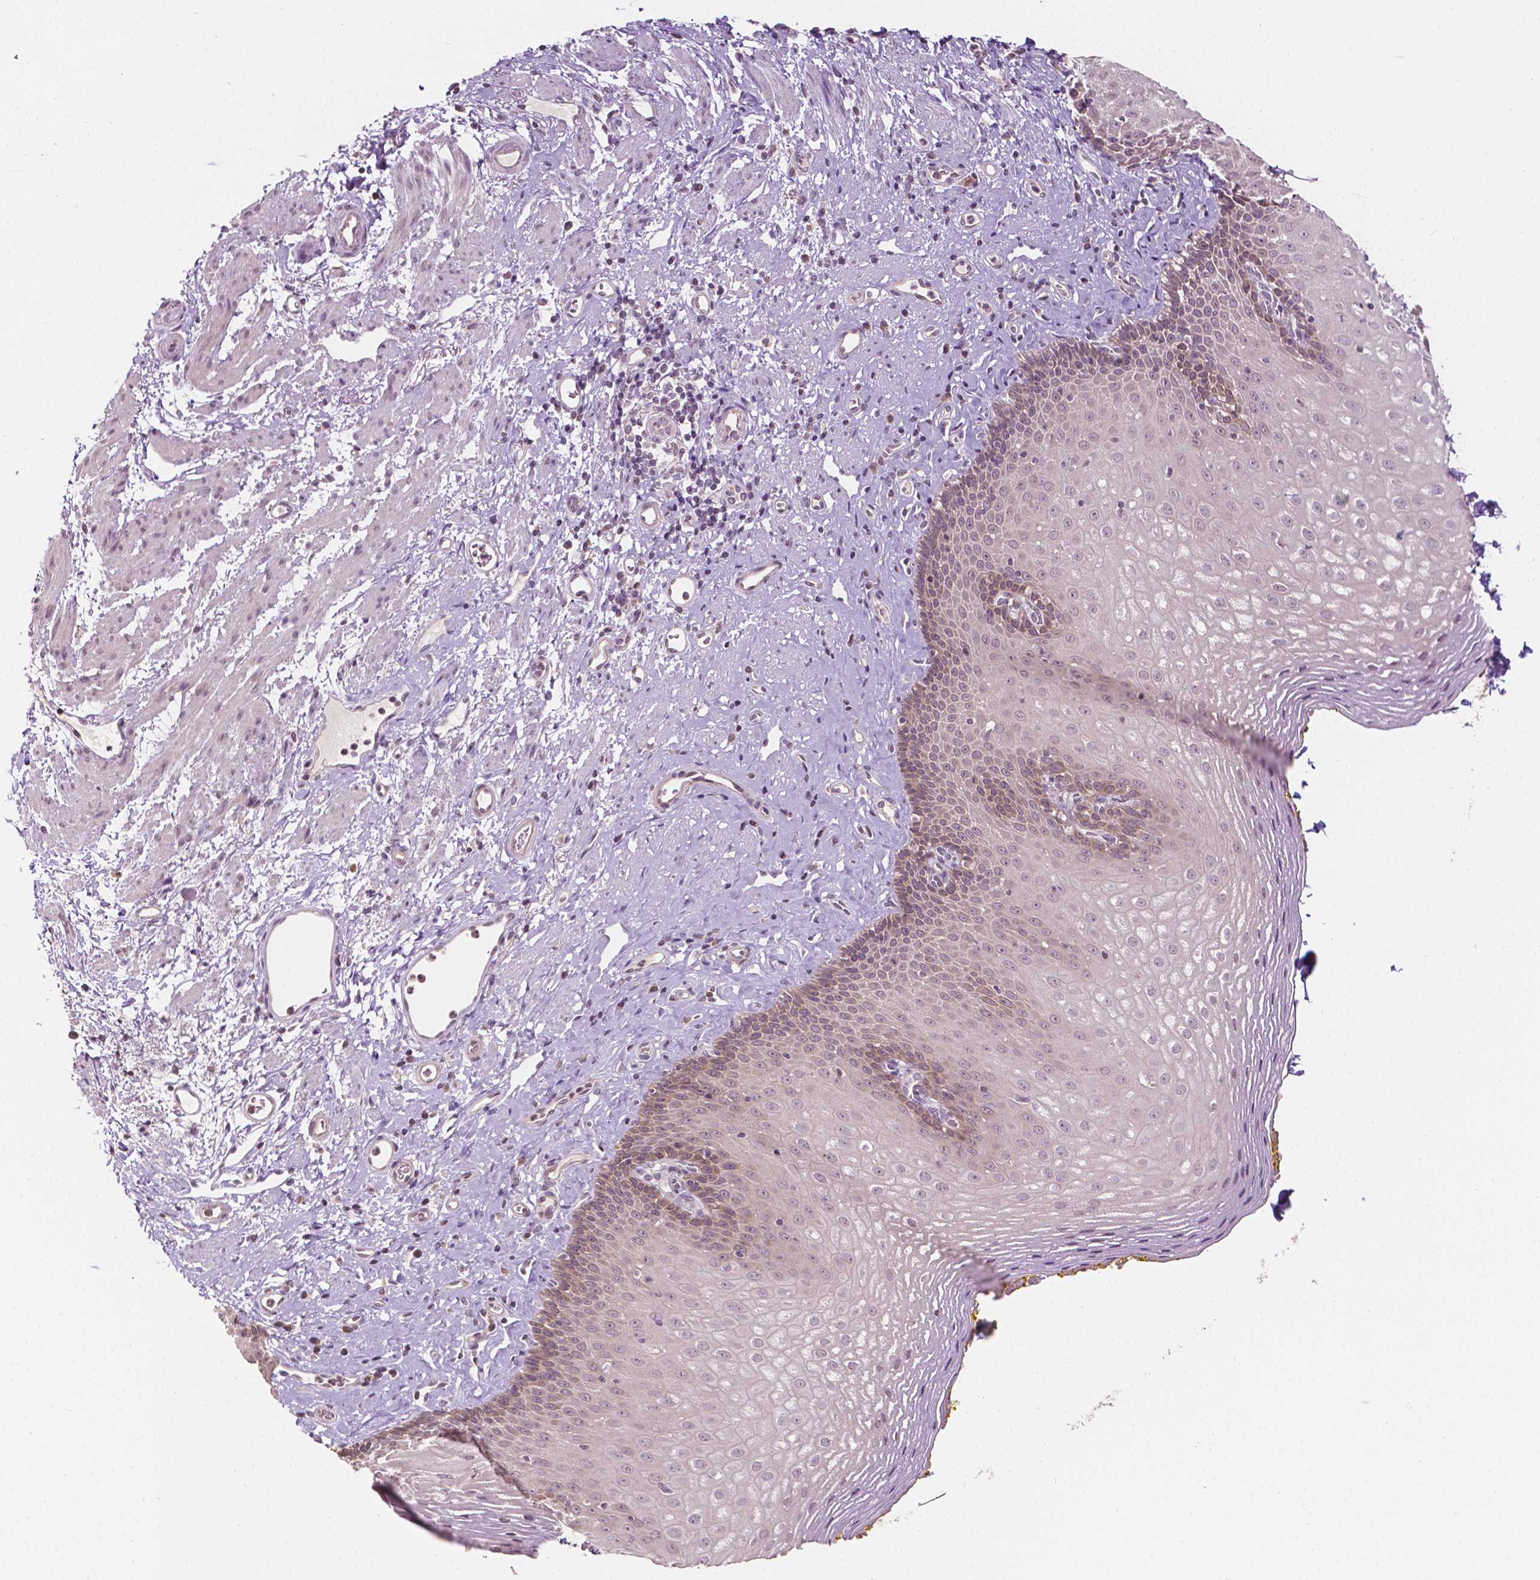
{"staining": {"intensity": "moderate", "quantity": "<25%", "location": "cytoplasmic/membranous"}, "tissue": "esophagus", "cell_type": "Squamous epithelial cells", "image_type": "normal", "snomed": [{"axis": "morphology", "description": "Normal tissue, NOS"}, {"axis": "topography", "description": "Esophagus"}], "caption": "Approximately <25% of squamous epithelial cells in normal human esophagus exhibit moderate cytoplasmic/membranous protein positivity as visualized by brown immunohistochemical staining.", "gene": "NOS1AP", "patient": {"sex": "female", "age": 68}}